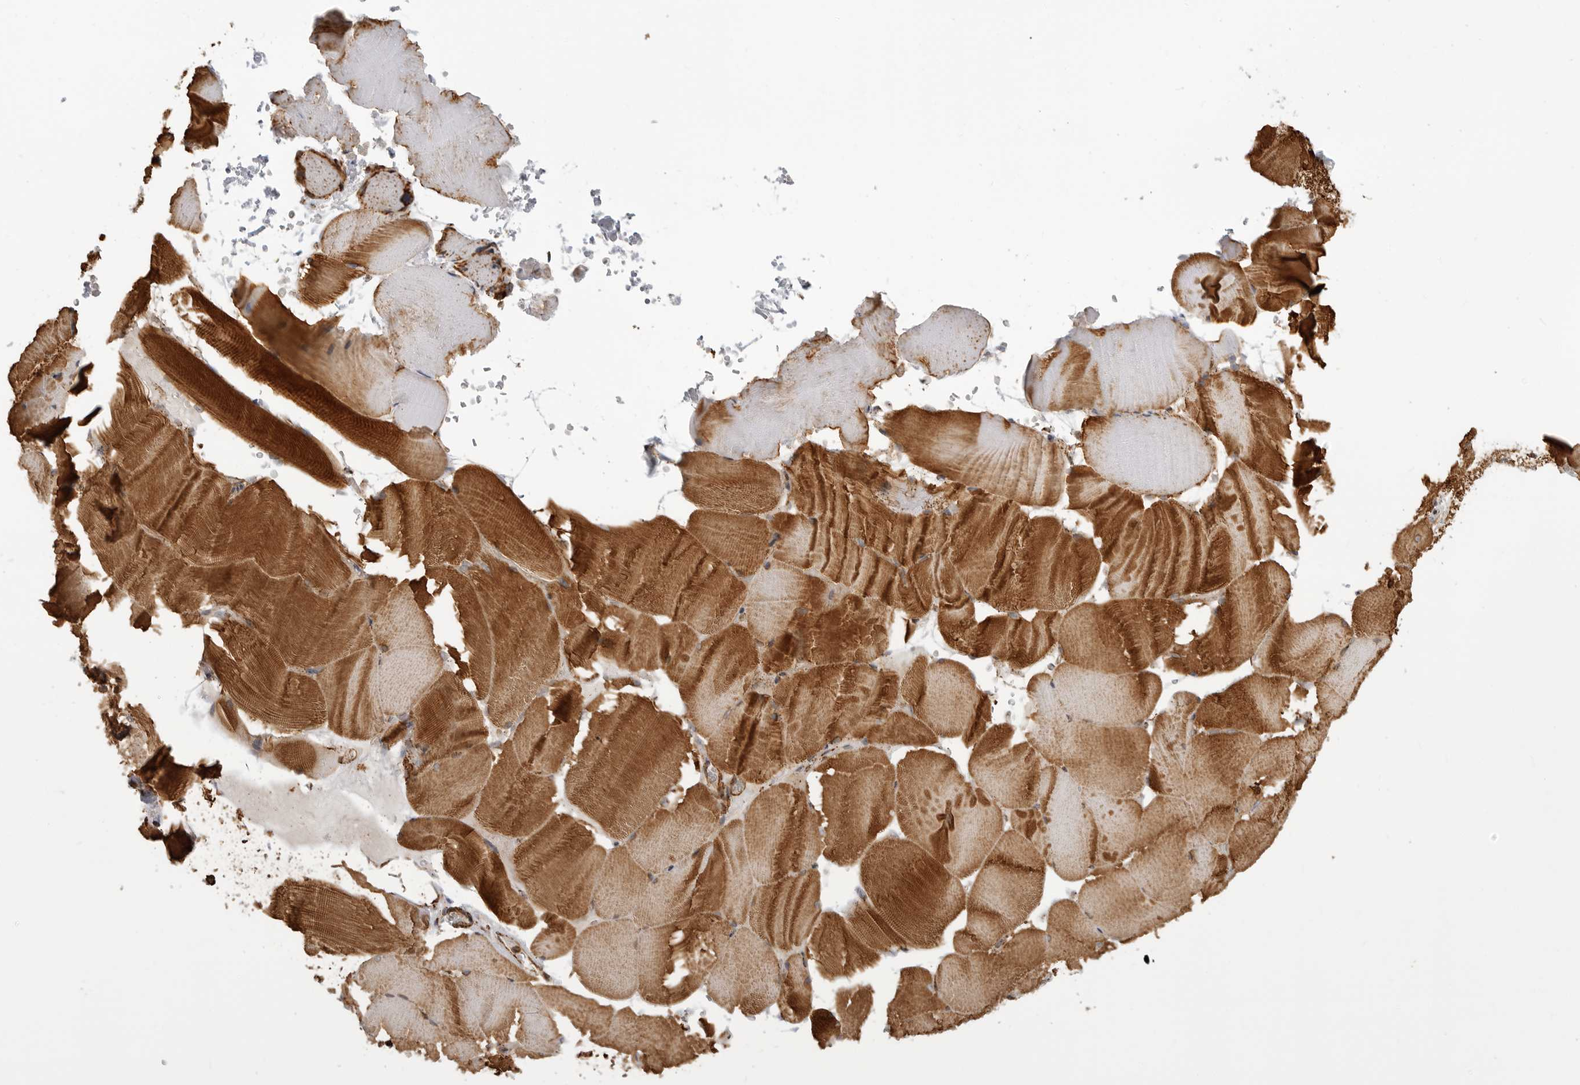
{"staining": {"intensity": "strong", "quantity": "25%-75%", "location": "cytoplasmic/membranous"}, "tissue": "skeletal muscle", "cell_type": "Myocytes", "image_type": "normal", "snomed": [{"axis": "morphology", "description": "Normal tissue, NOS"}, {"axis": "topography", "description": "Skeletal muscle"}, {"axis": "topography", "description": "Parathyroid gland"}], "caption": "Protein analysis of normal skeletal muscle reveals strong cytoplasmic/membranous expression in approximately 25%-75% of myocytes.", "gene": "BMP2K", "patient": {"sex": "female", "age": 37}}